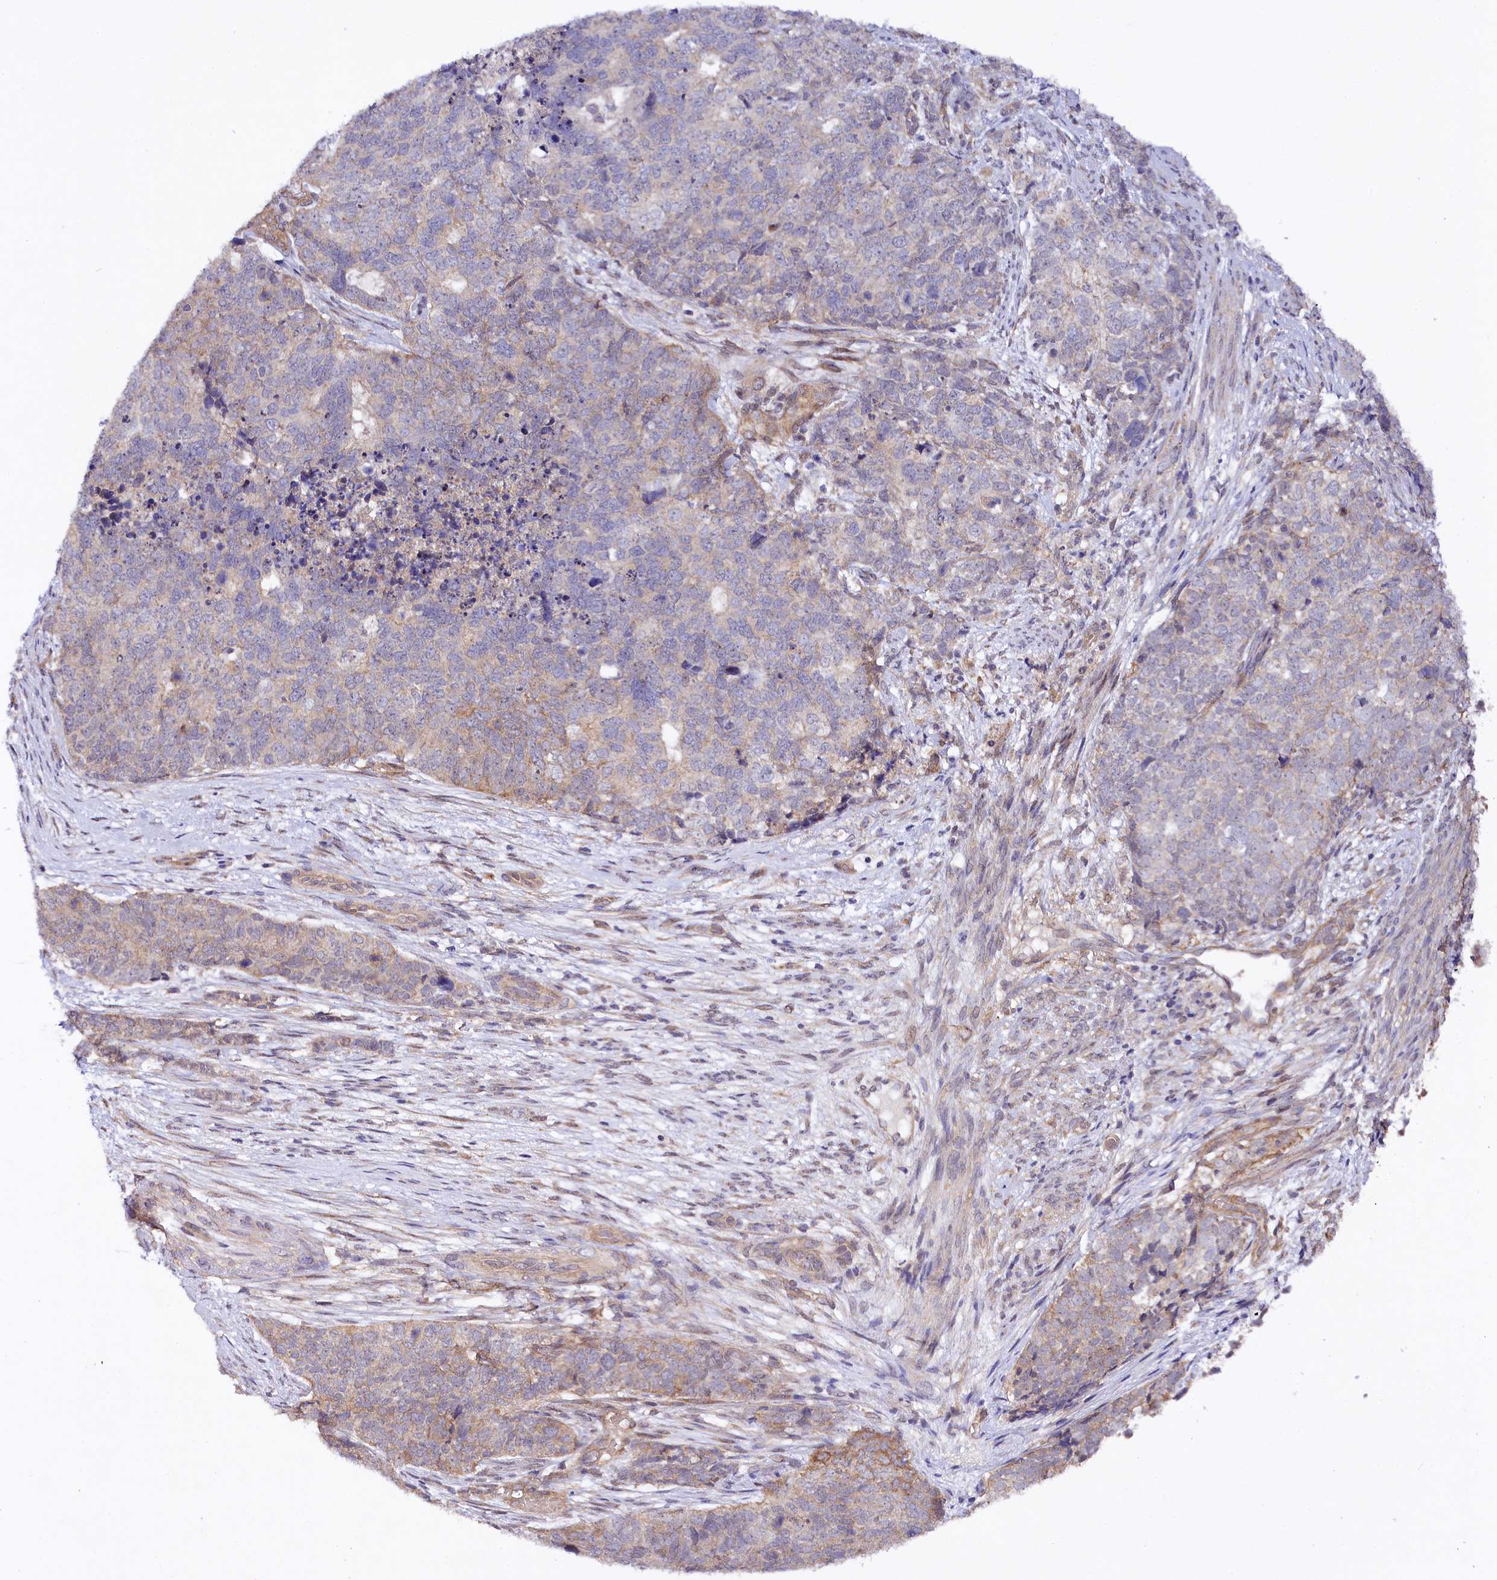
{"staining": {"intensity": "weak", "quantity": "<25%", "location": "cytoplasmic/membranous"}, "tissue": "cervical cancer", "cell_type": "Tumor cells", "image_type": "cancer", "snomed": [{"axis": "morphology", "description": "Squamous cell carcinoma, NOS"}, {"axis": "topography", "description": "Cervix"}], "caption": "There is no significant positivity in tumor cells of cervical cancer.", "gene": "PHLDB1", "patient": {"sex": "female", "age": 63}}